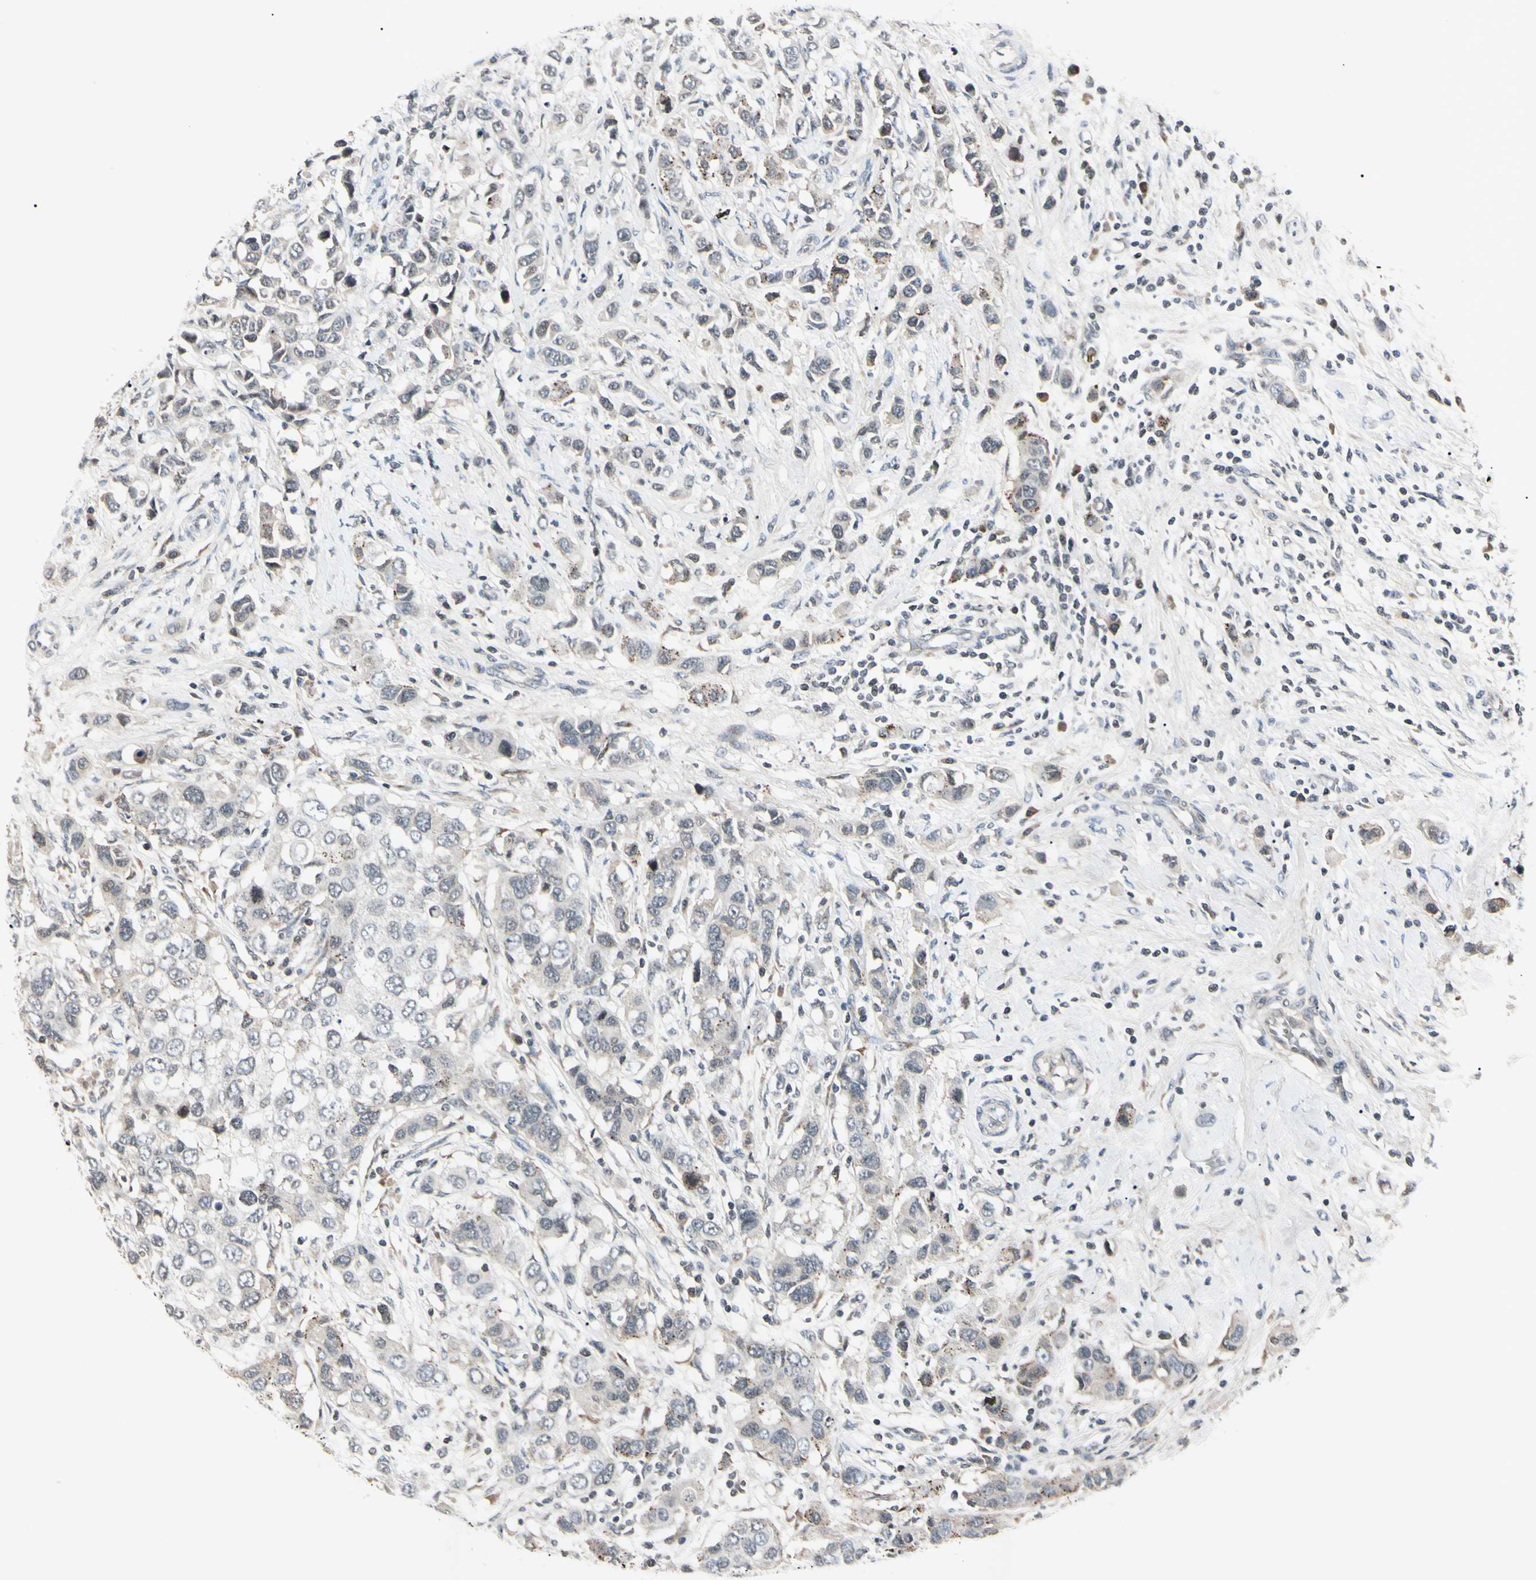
{"staining": {"intensity": "negative", "quantity": "none", "location": "none"}, "tissue": "breast cancer", "cell_type": "Tumor cells", "image_type": "cancer", "snomed": [{"axis": "morphology", "description": "Normal tissue, NOS"}, {"axis": "morphology", "description": "Duct carcinoma"}, {"axis": "topography", "description": "Breast"}], "caption": "Protein analysis of intraductal carcinoma (breast) demonstrates no significant staining in tumor cells.", "gene": "AEBP1", "patient": {"sex": "female", "age": 50}}